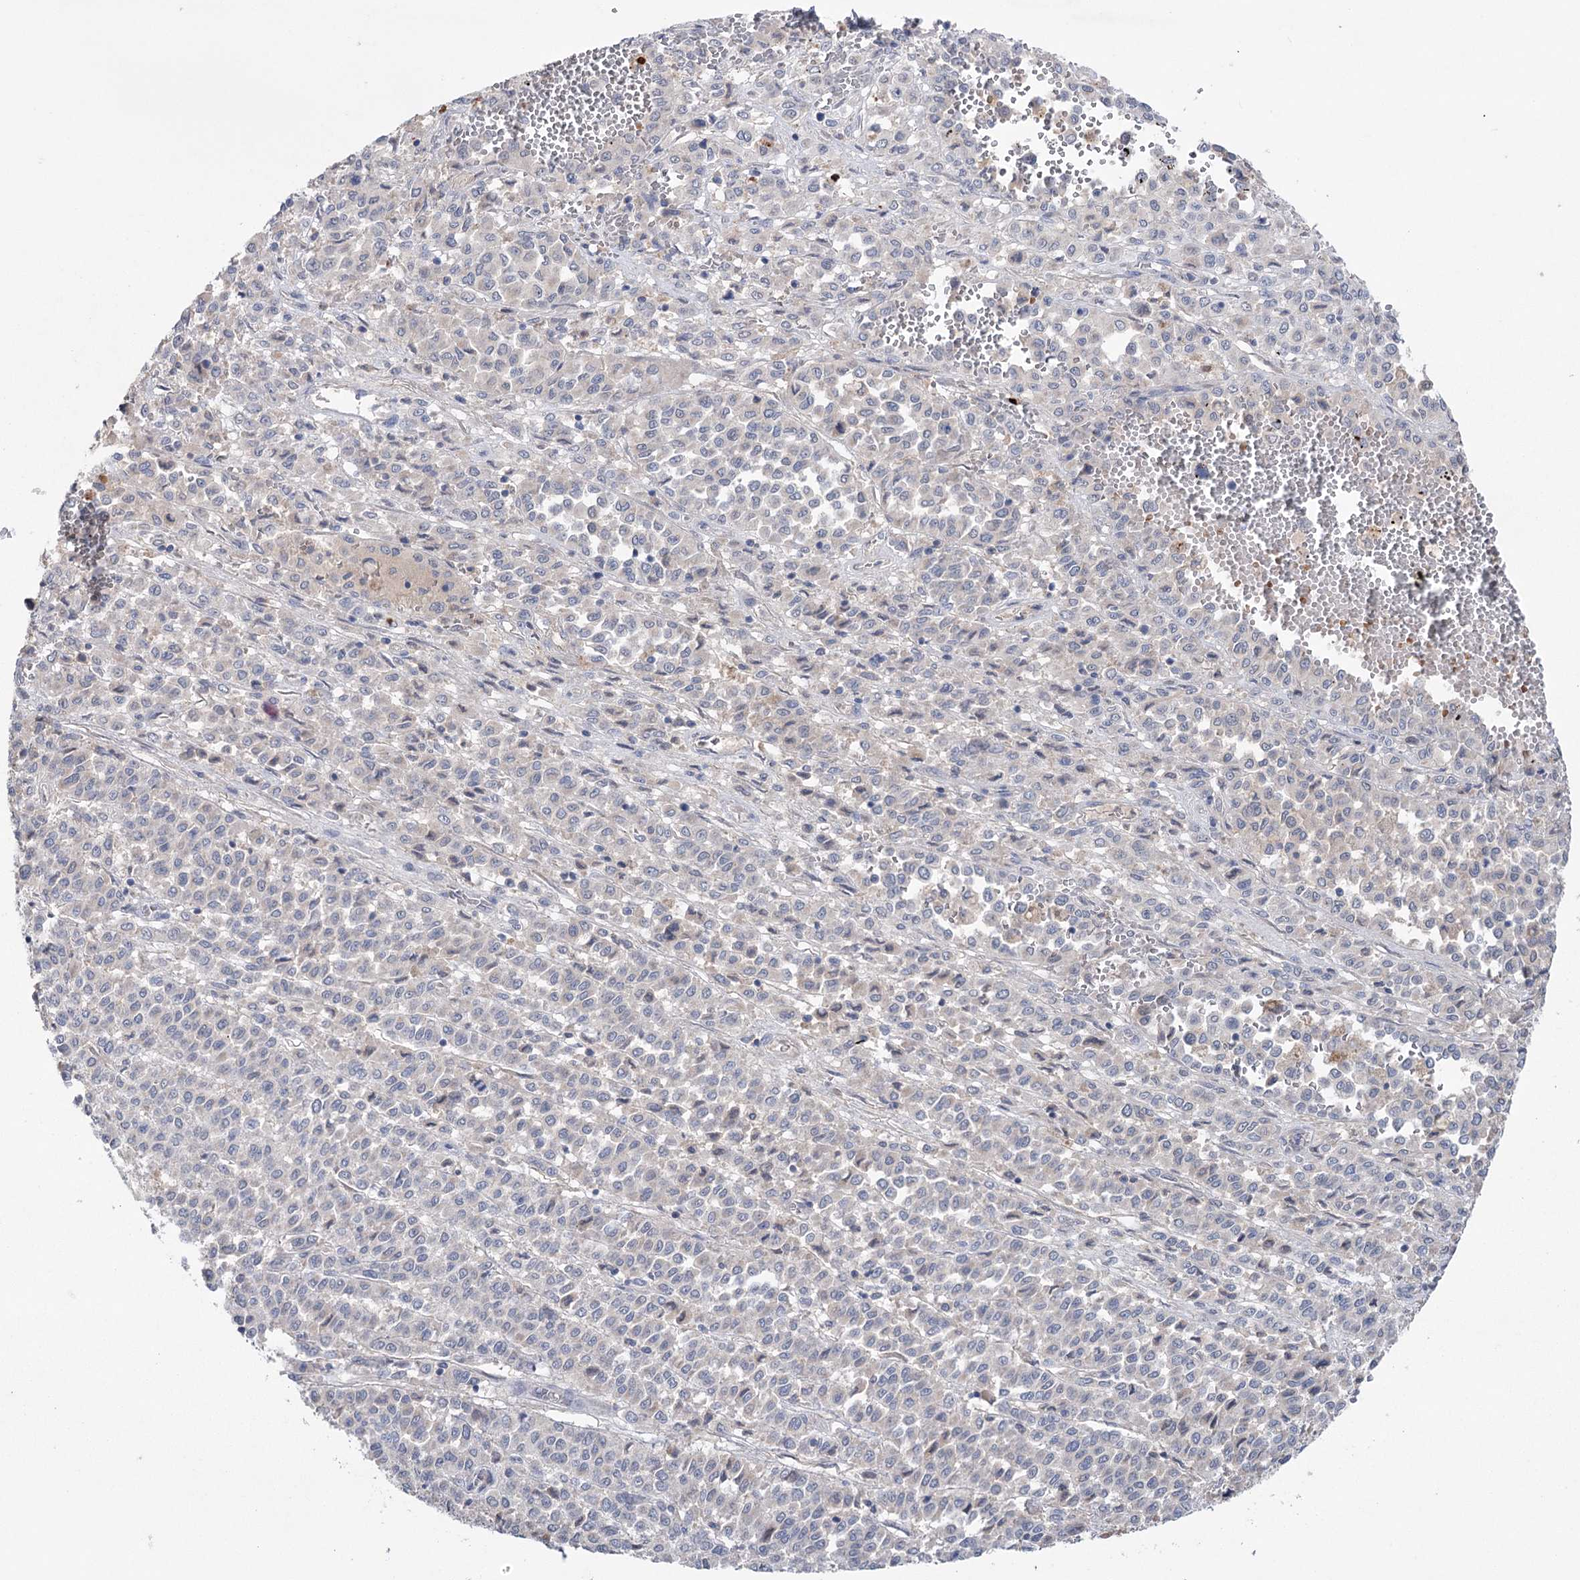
{"staining": {"intensity": "negative", "quantity": "none", "location": "none"}, "tissue": "melanoma", "cell_type": "Tumor cells", "image_type": "cancer", "snomed": [{"axis": "morphology", "description": "Malignant melanoma, Metastatic site"}, {"axis": "topography", "description": "Pancreas"}], "caption": "Human melanoma stained for a protein using IHC reveals no staining in tumor cells.", "gene": "MTCH2", "patient": {"sex": "female", "age": 30}}